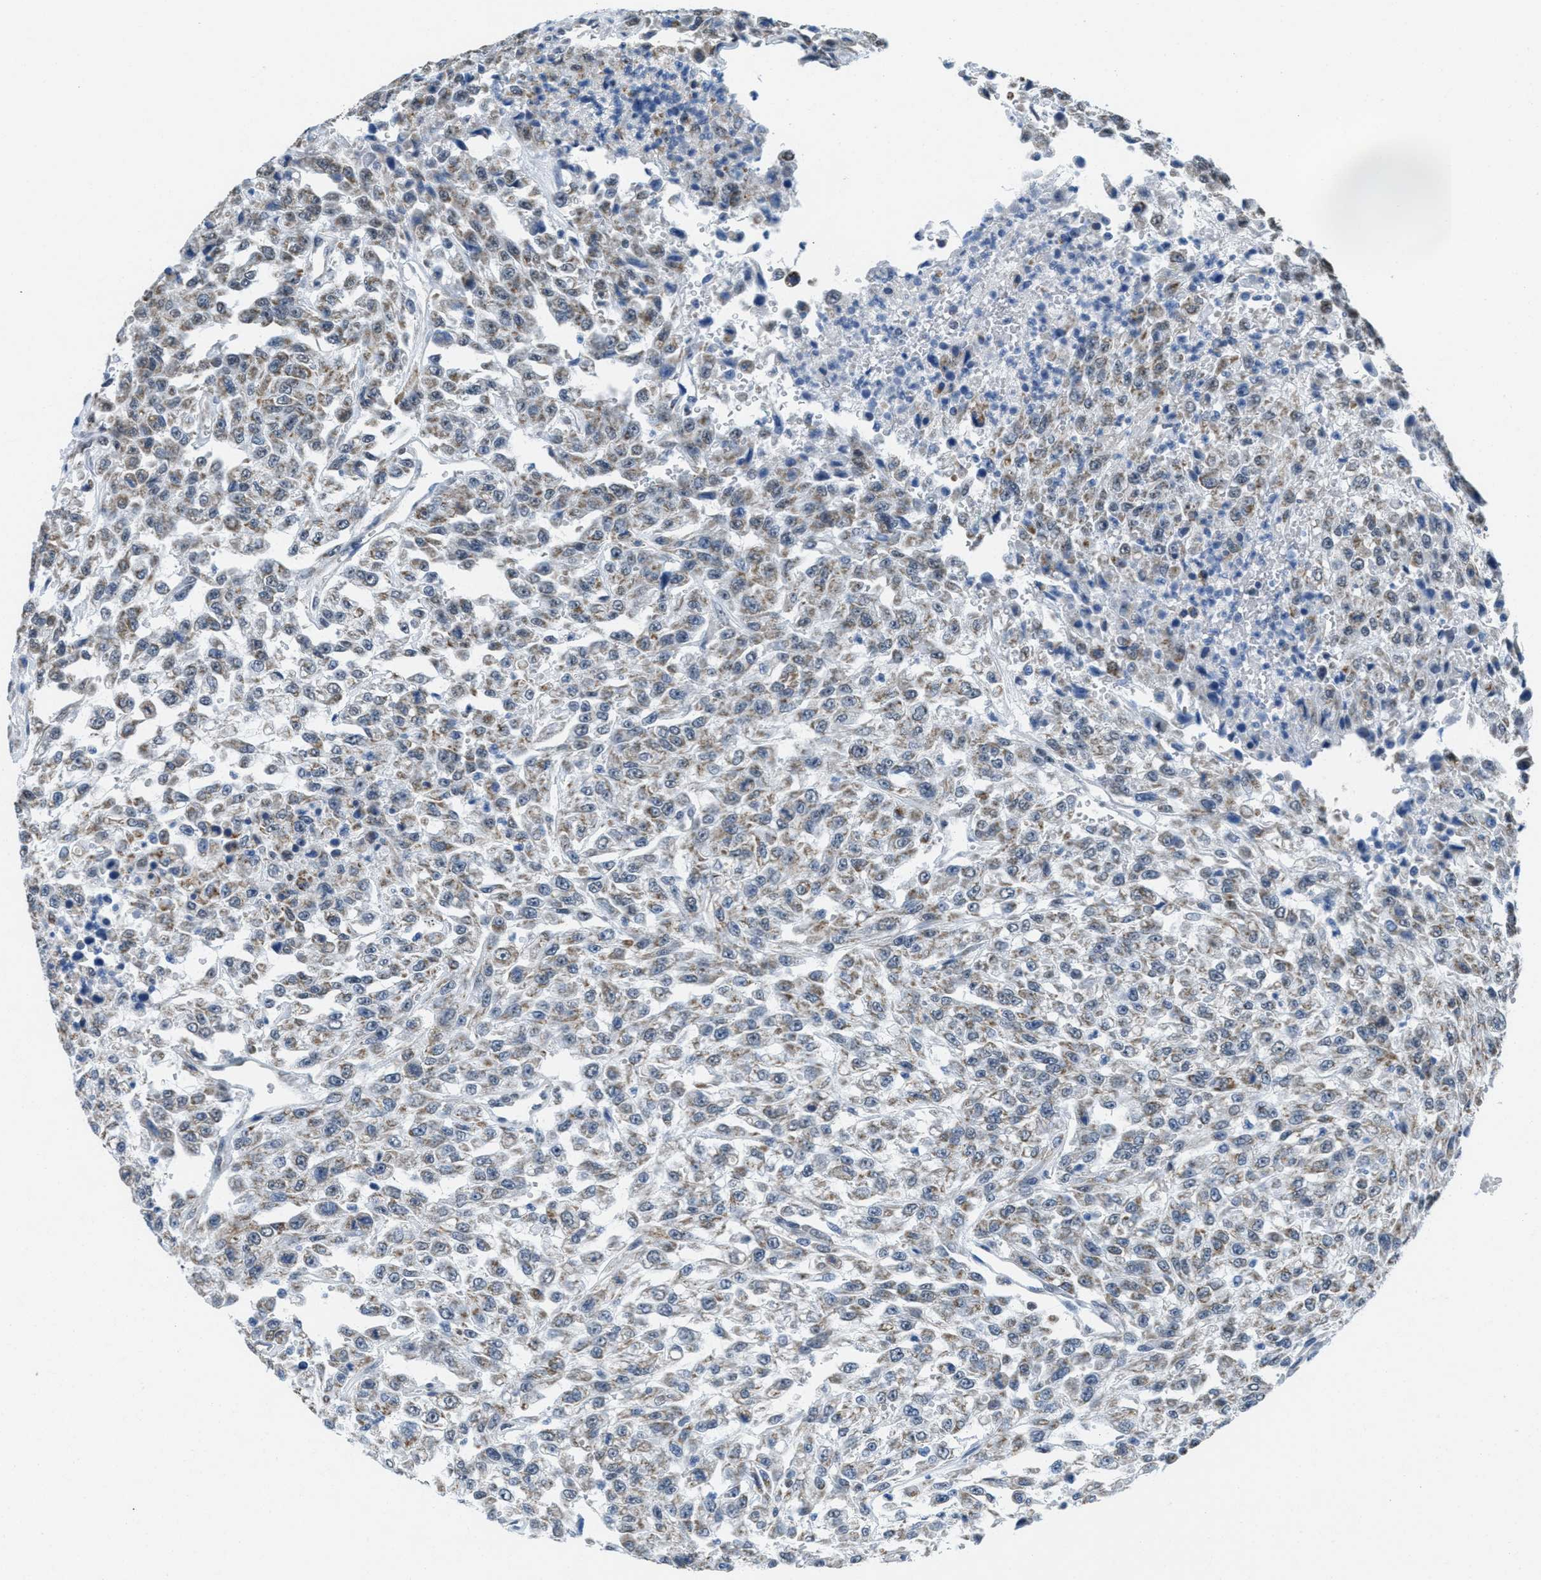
{"staining": {"intensity": "moderate", "quantity": "25%-75%", "location": "cytoplasmic/membranous"}, "tissue": "urothelial cancer", "cell_type": "Tumor cells", "image_type": "cancer", "snomed": [{"axis": "morphology", "description": "Urothelial carcinoma, High grade"}, {"axis": "topography", "description": "Urinary bladder"}], "caption": "Immunohistochemistry (IHC) (DAB (3,3'-diaminobenzidine)) staining of urothelial cancer shows moderate cytoplasmic/membranous protein positivity in about 25%-75% of tumor cells.", "gene": "TOMM70", "patient": {"sex": "male", "age": 46}}